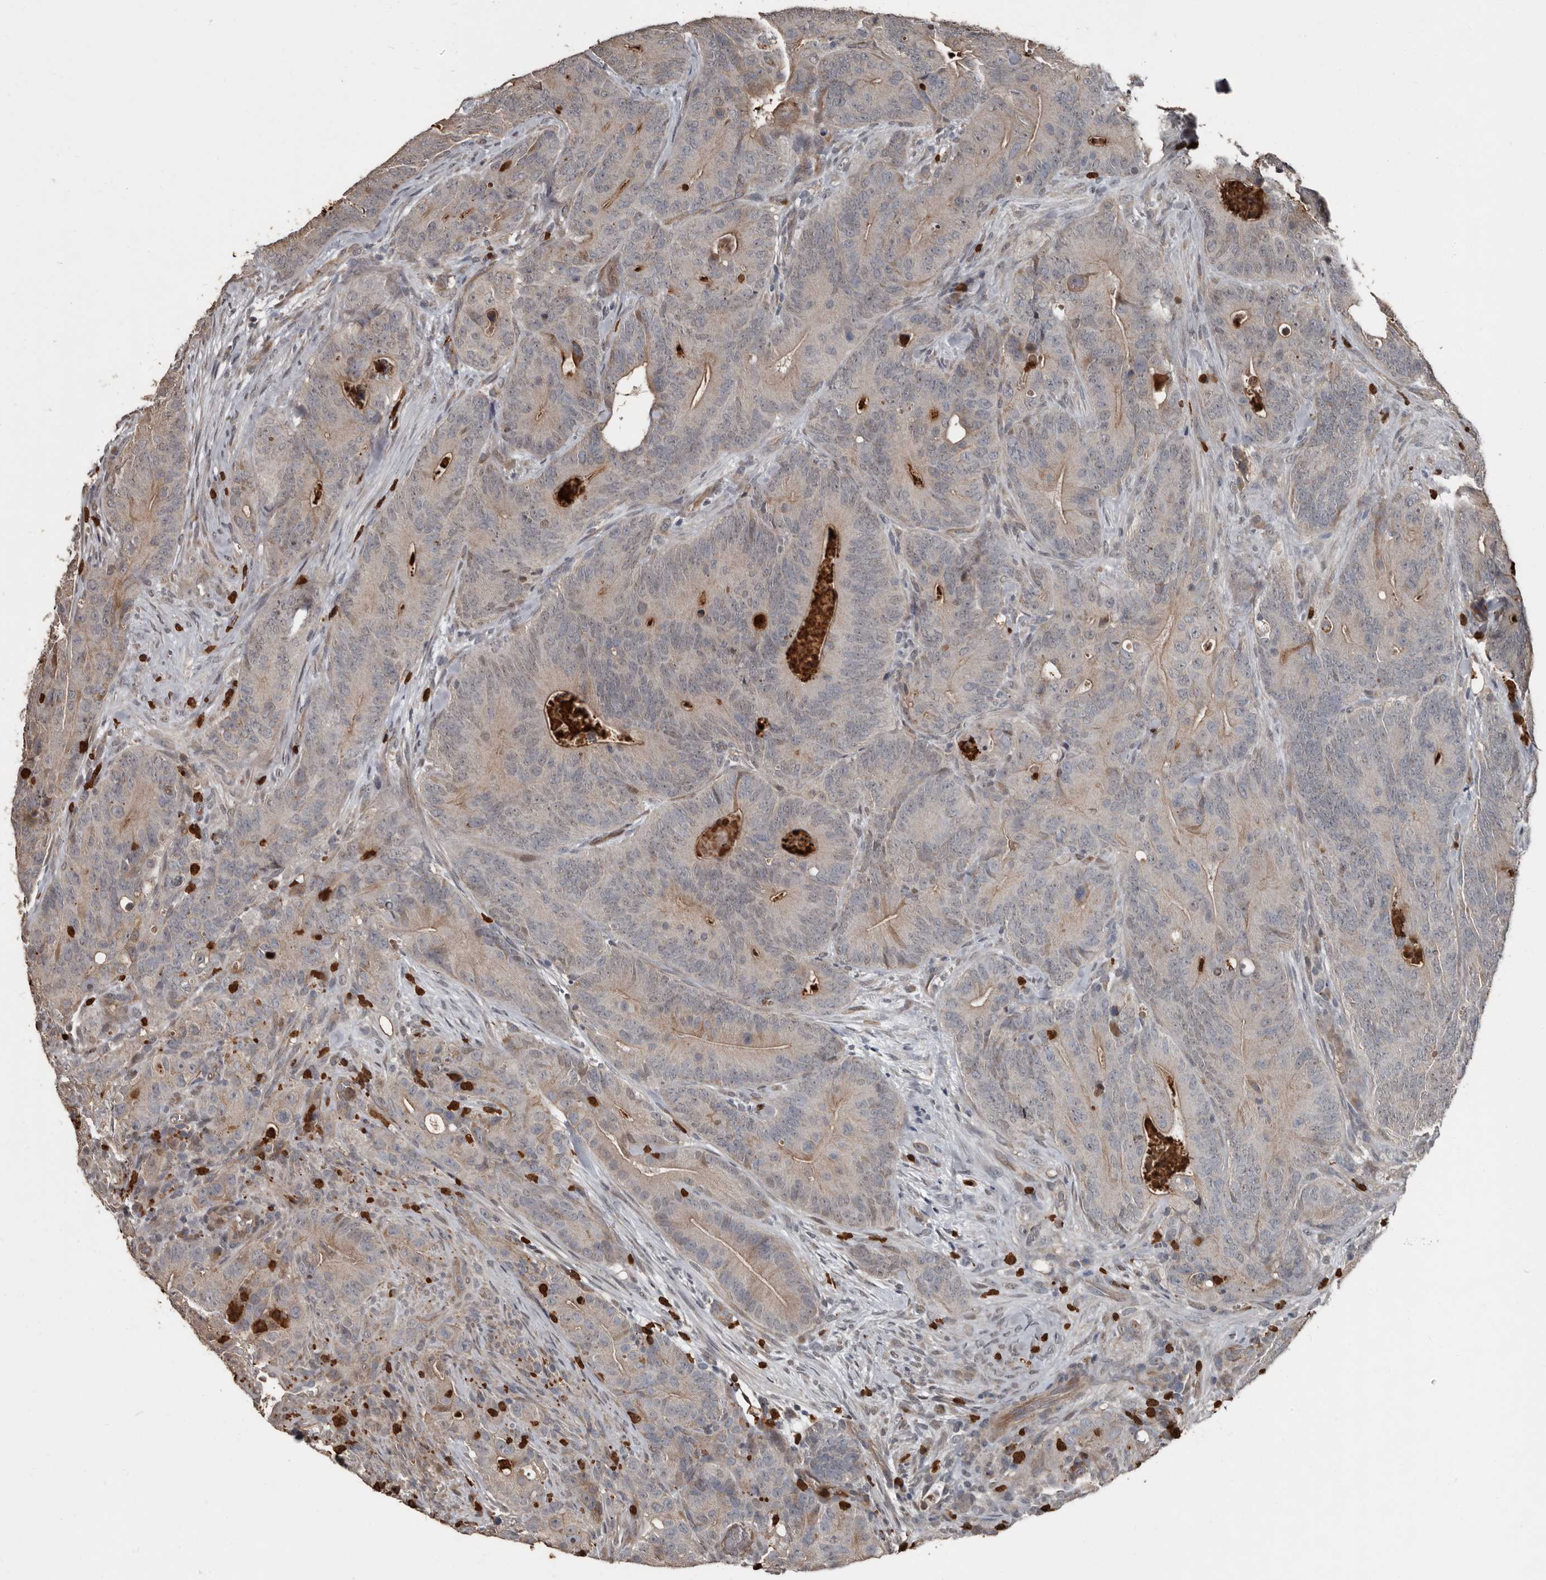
{"staining": {"intensity": "moderate", "quantity": "<25%", "location": "cytoplasmic/membranous"}, "tissue": "colorectal cancer", "cell_type": "Tumor cells", "image_type": "cancer", "snomed": [{"axis": "morphology", "description": "Normal tissue, NOS"}, {"axis": "topography", "description": "Colon"}], "caption": "There is low levels of moderate cytoplasmic/membranous positivity in tumor cells of colorectal cancer, as demonstrated by immunohistochemical staining (brown color).", "gene": "FSBP", "patient": {"sex": "female", "age": 82}}